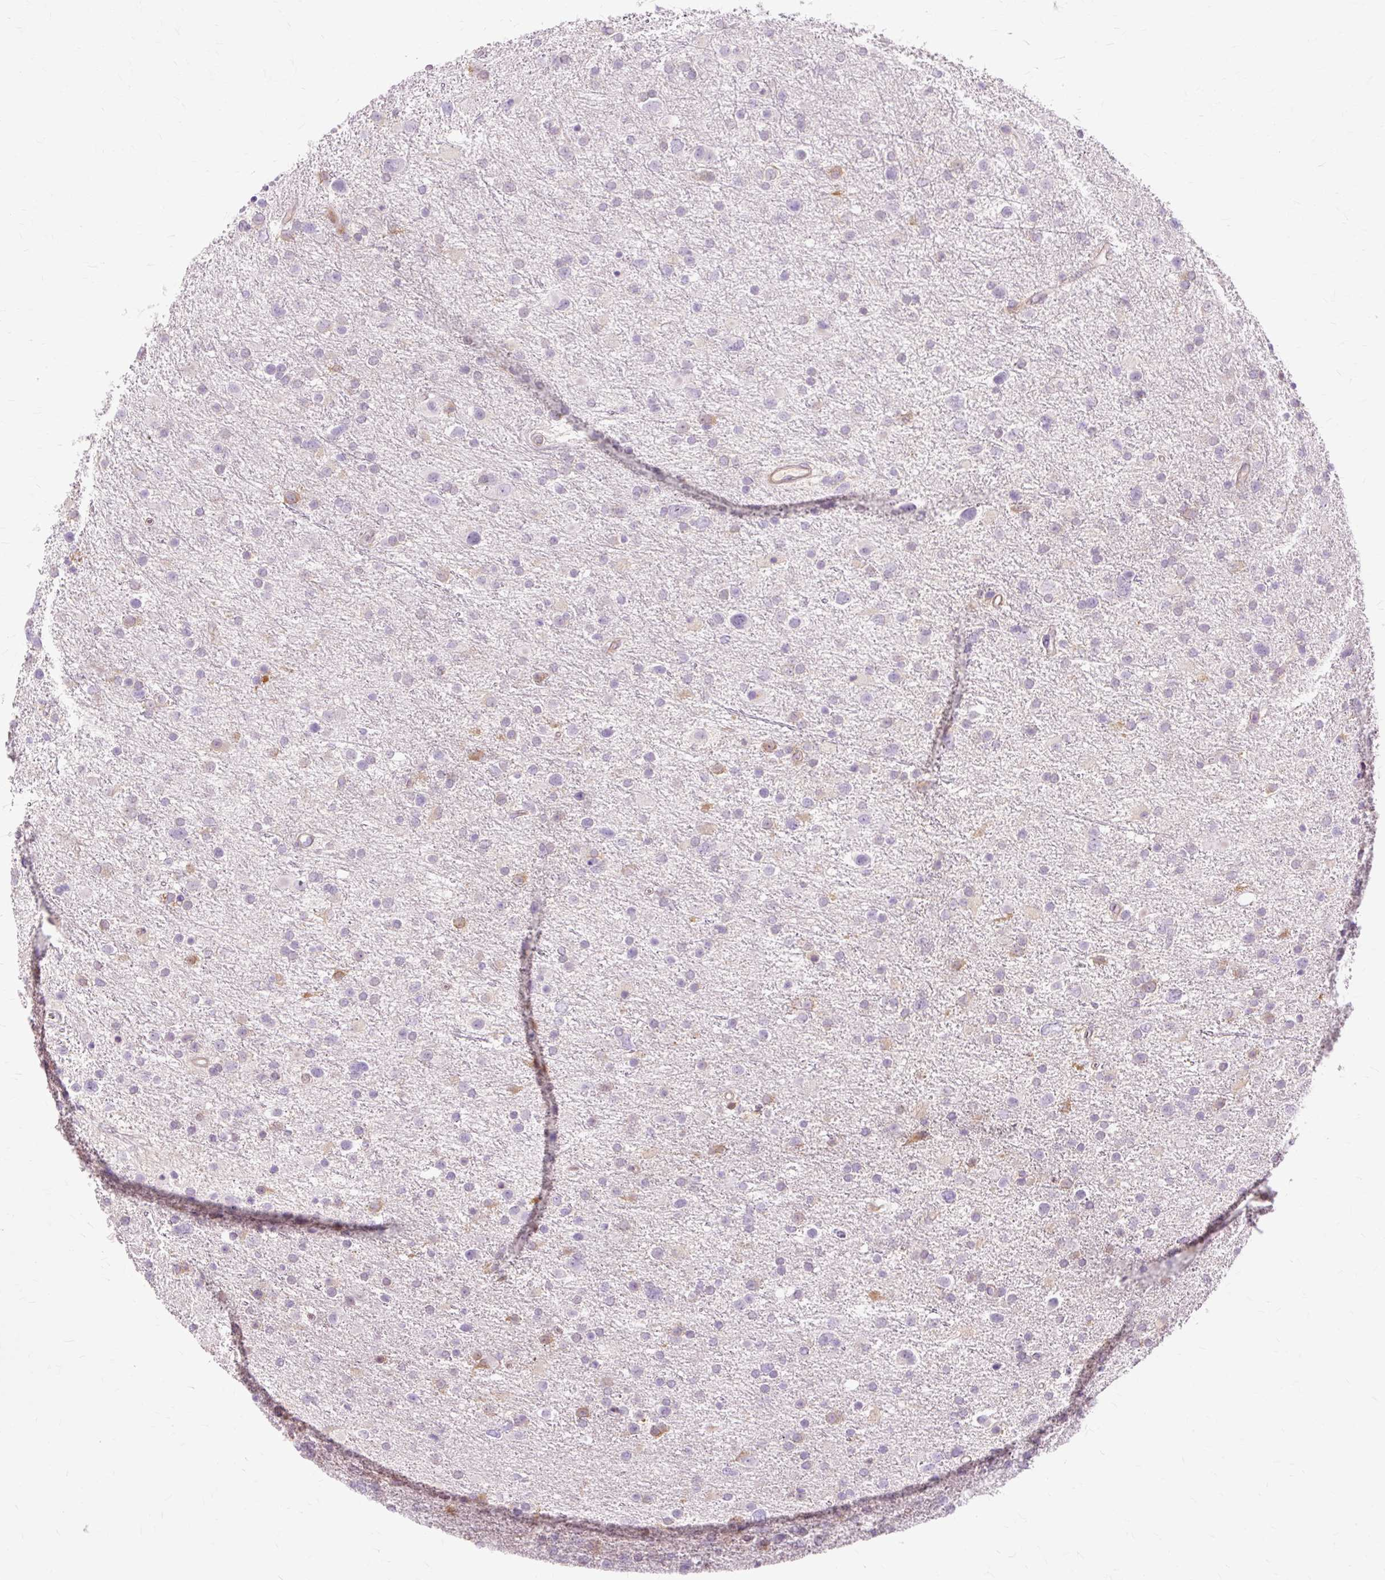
{"staining": {"intensity": "moderate", "quantity": "<25%", "location": "cytoplasmic/membranous"}, "tissue": "glioma", "cell_type": "Tumor cells", "image_type": "cancer", "snomed": [{"axis": "morphology", "description": "Glioma, malignant, Low grade"}, {"axis": "topography", "description": "Brain"}], "caption": "Moderate cytoplasmic/membranous staining for a protein is appreciated in about <25% of tumor cells of low-grade glioma (malignant) using immunohistochemistry (IHC).", "gene": "DCTN4", "patient": {"sex": "female", "age": 32}}